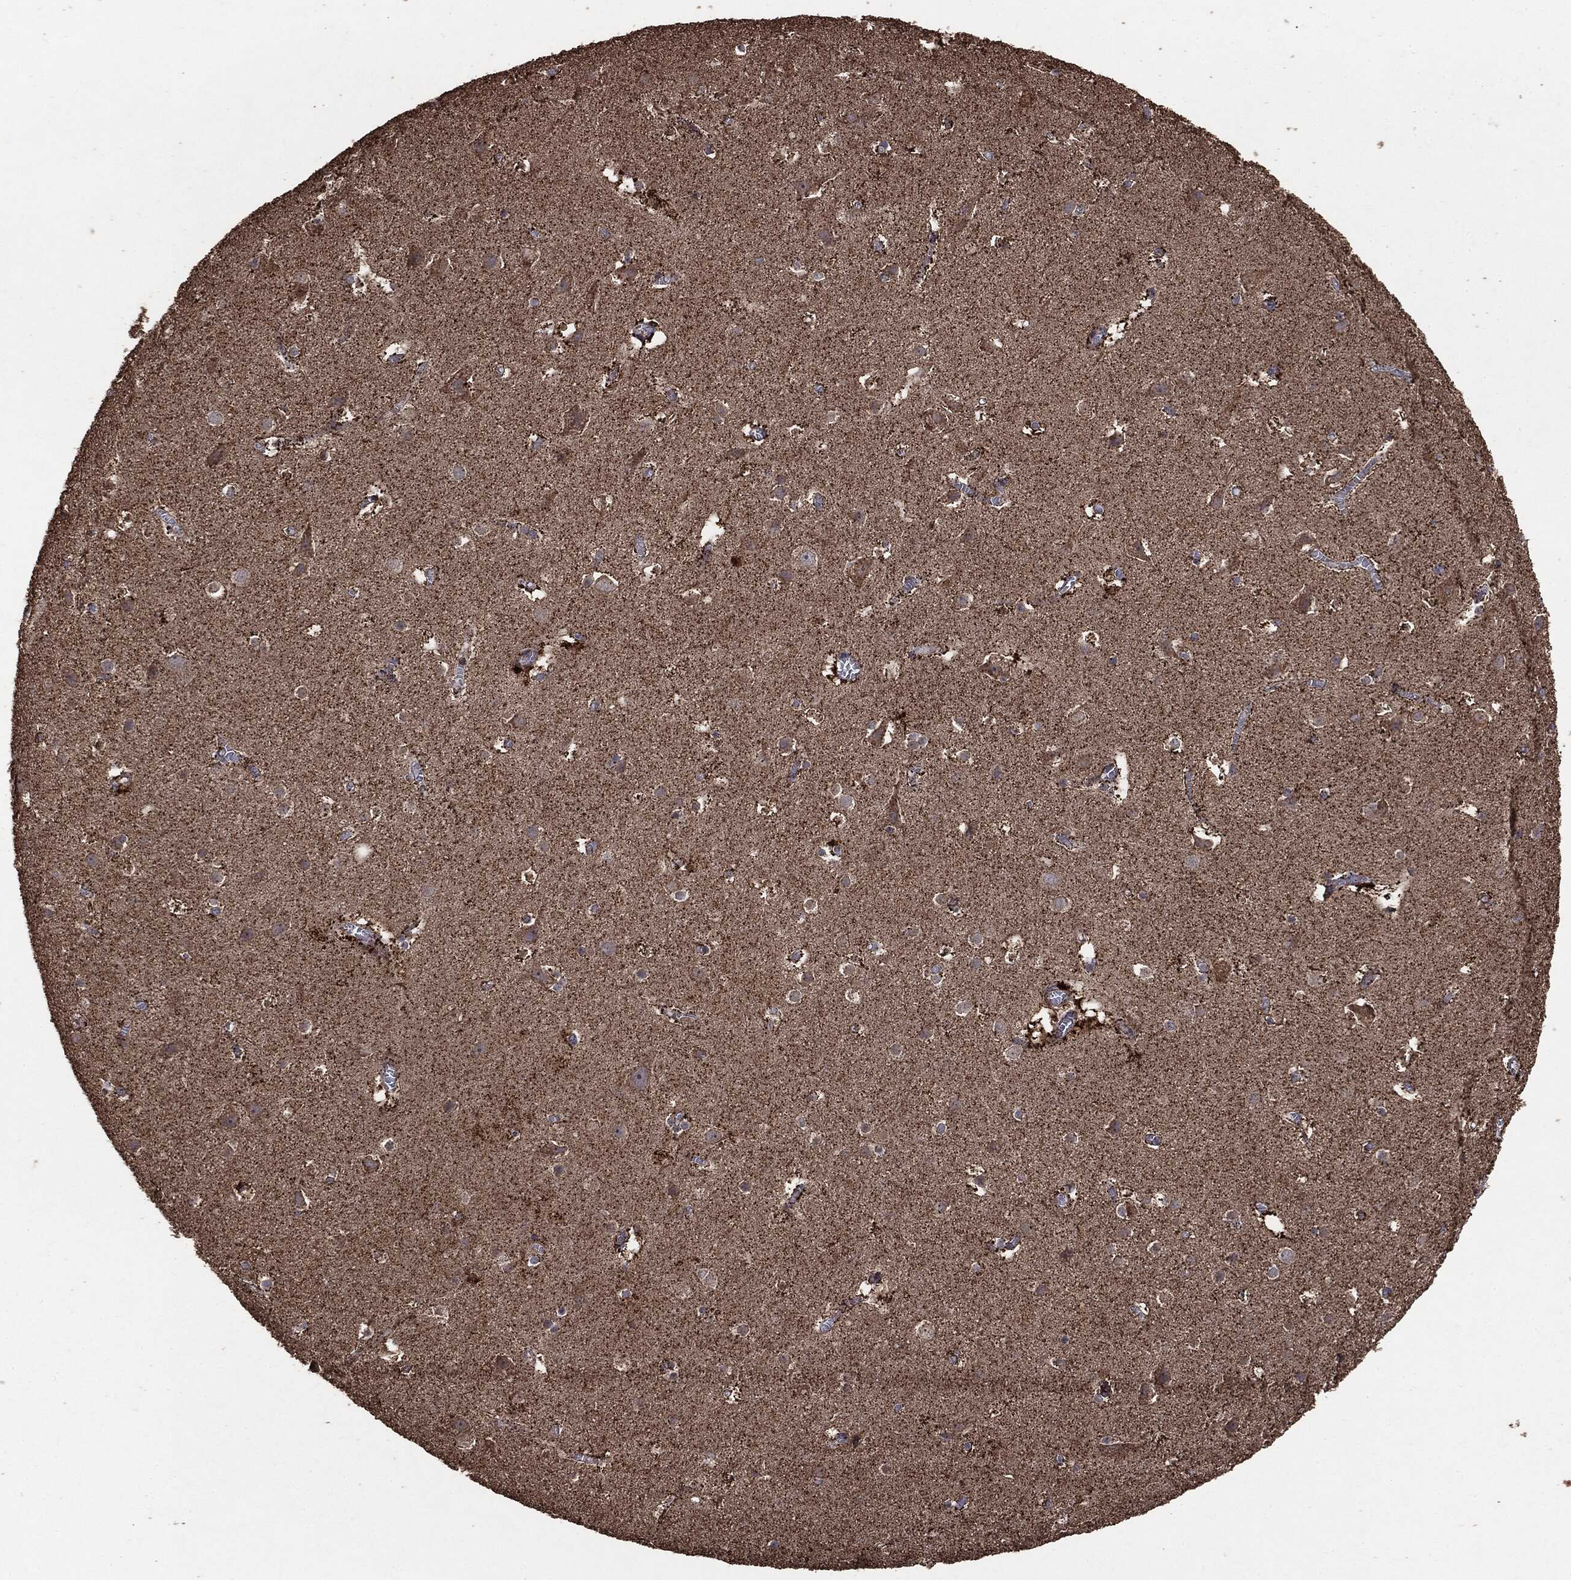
{"staining": {"intensity": "negative", "quantity": "none", "location": "none"}, "tissue": "cerebral cortex", "cell_type": "Endothelial cells", "image_type": "normal", "snomed": [{"axis": "morphology", "description": "Normal tissue, NOS"}, {"axis": "topography", "description": "Cerebral cortex"}], "caption": "High power microscopy histopathology image of an immunohistochemistry micrograph of unremarkable cerebral cortex, revealing no significant staining in endothelial cells.", "gene": "MTOR", "patient": {"sex": "male", "age": 59}}